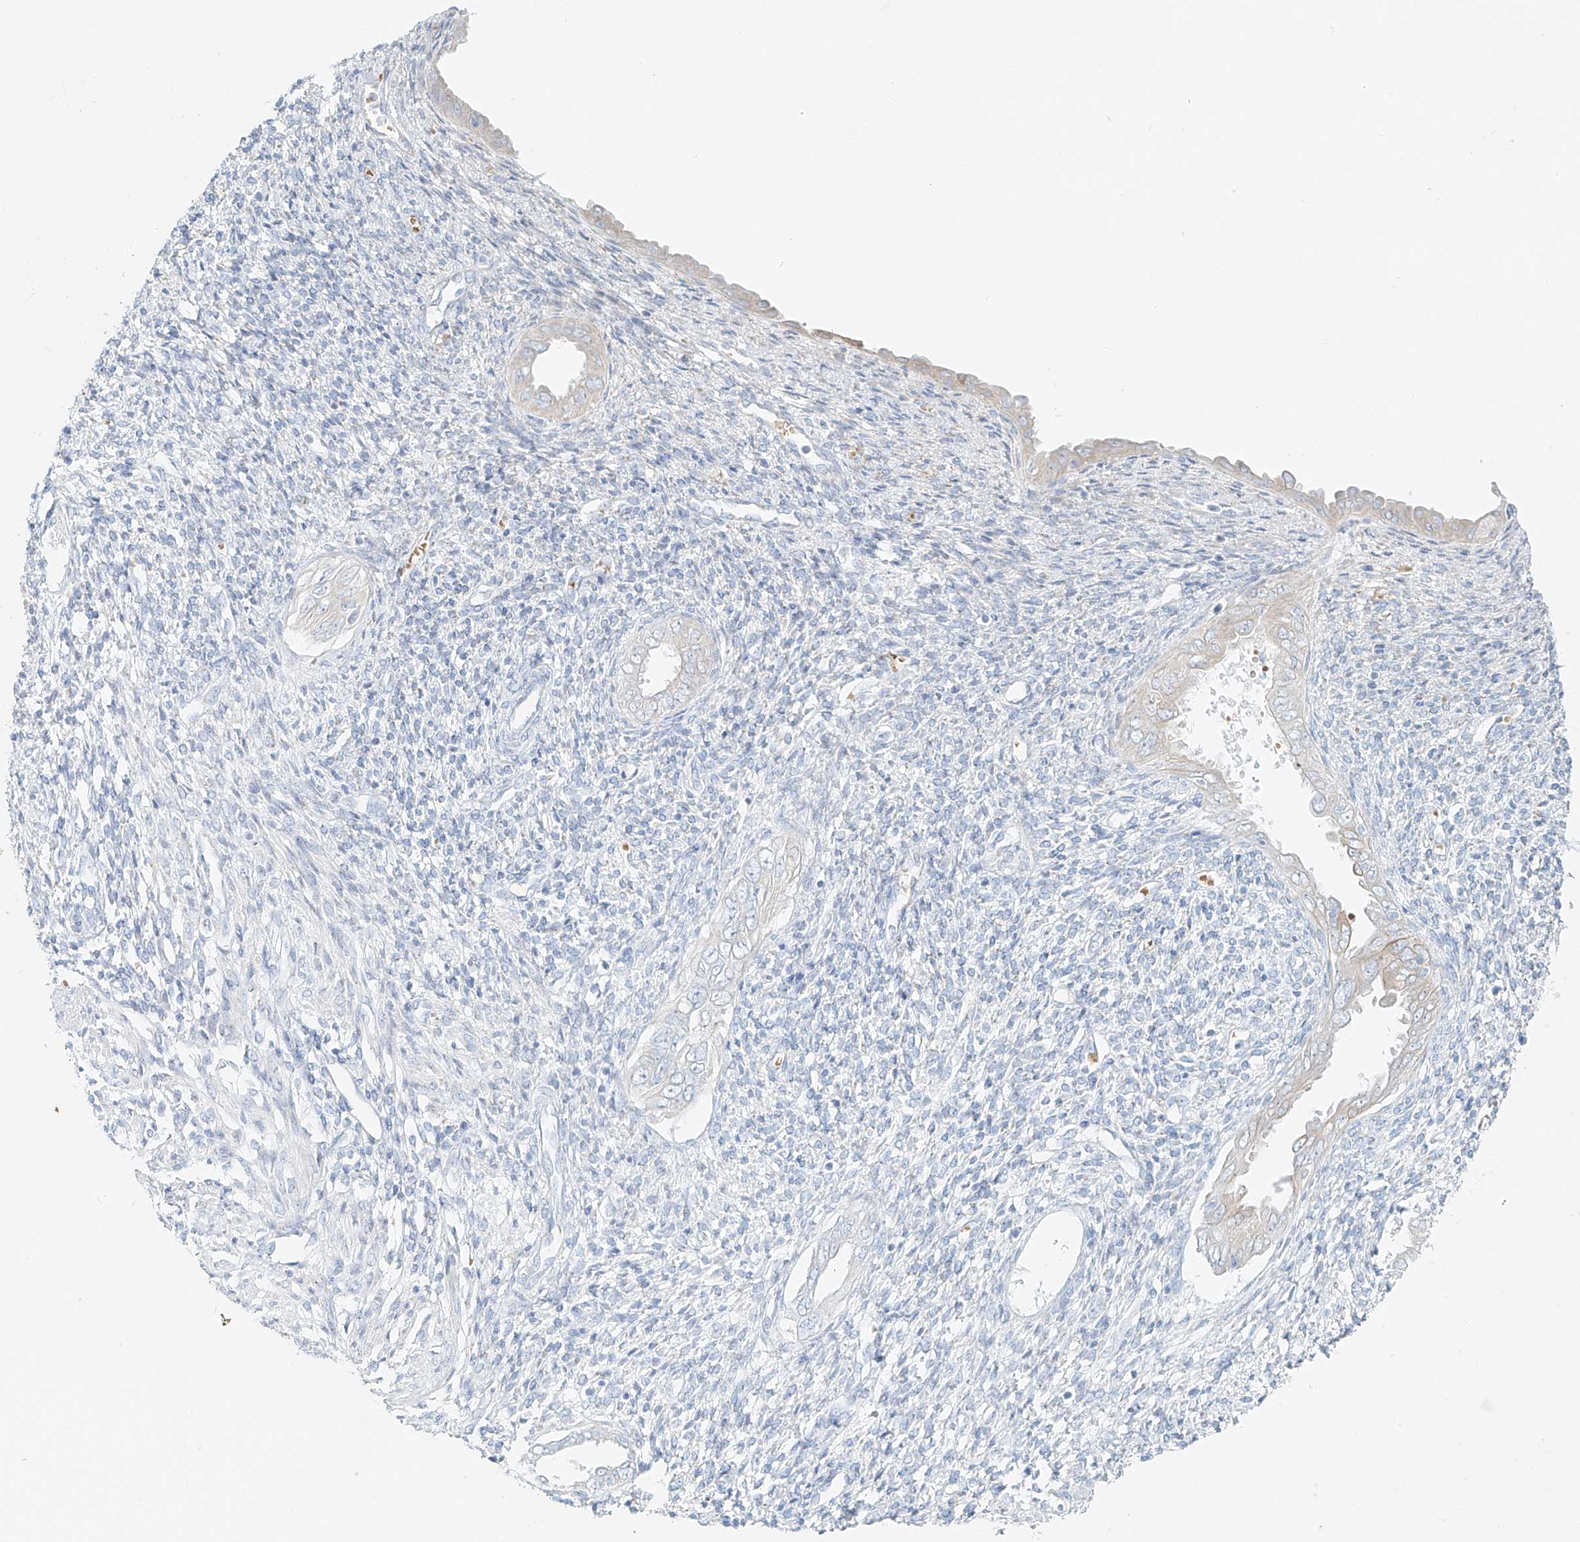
{"staining": {"intensity": "negative", "quantity": "none", "location": "none"}, "tissue": "endometrium", "cell_type": "Cells in endometrial stroma", "image_type": "normal", "snomed": [{"axis": "morphology", "description": "Normal tissue, NOS"}, {"axis": "topography", "description": "Endometrium"}], "caption": "Cells in endometrial stroma show no significant protein positivity in benign endometrium.", "gene": "EIPR1", "patient": {"sex": "female", "age": 66}}